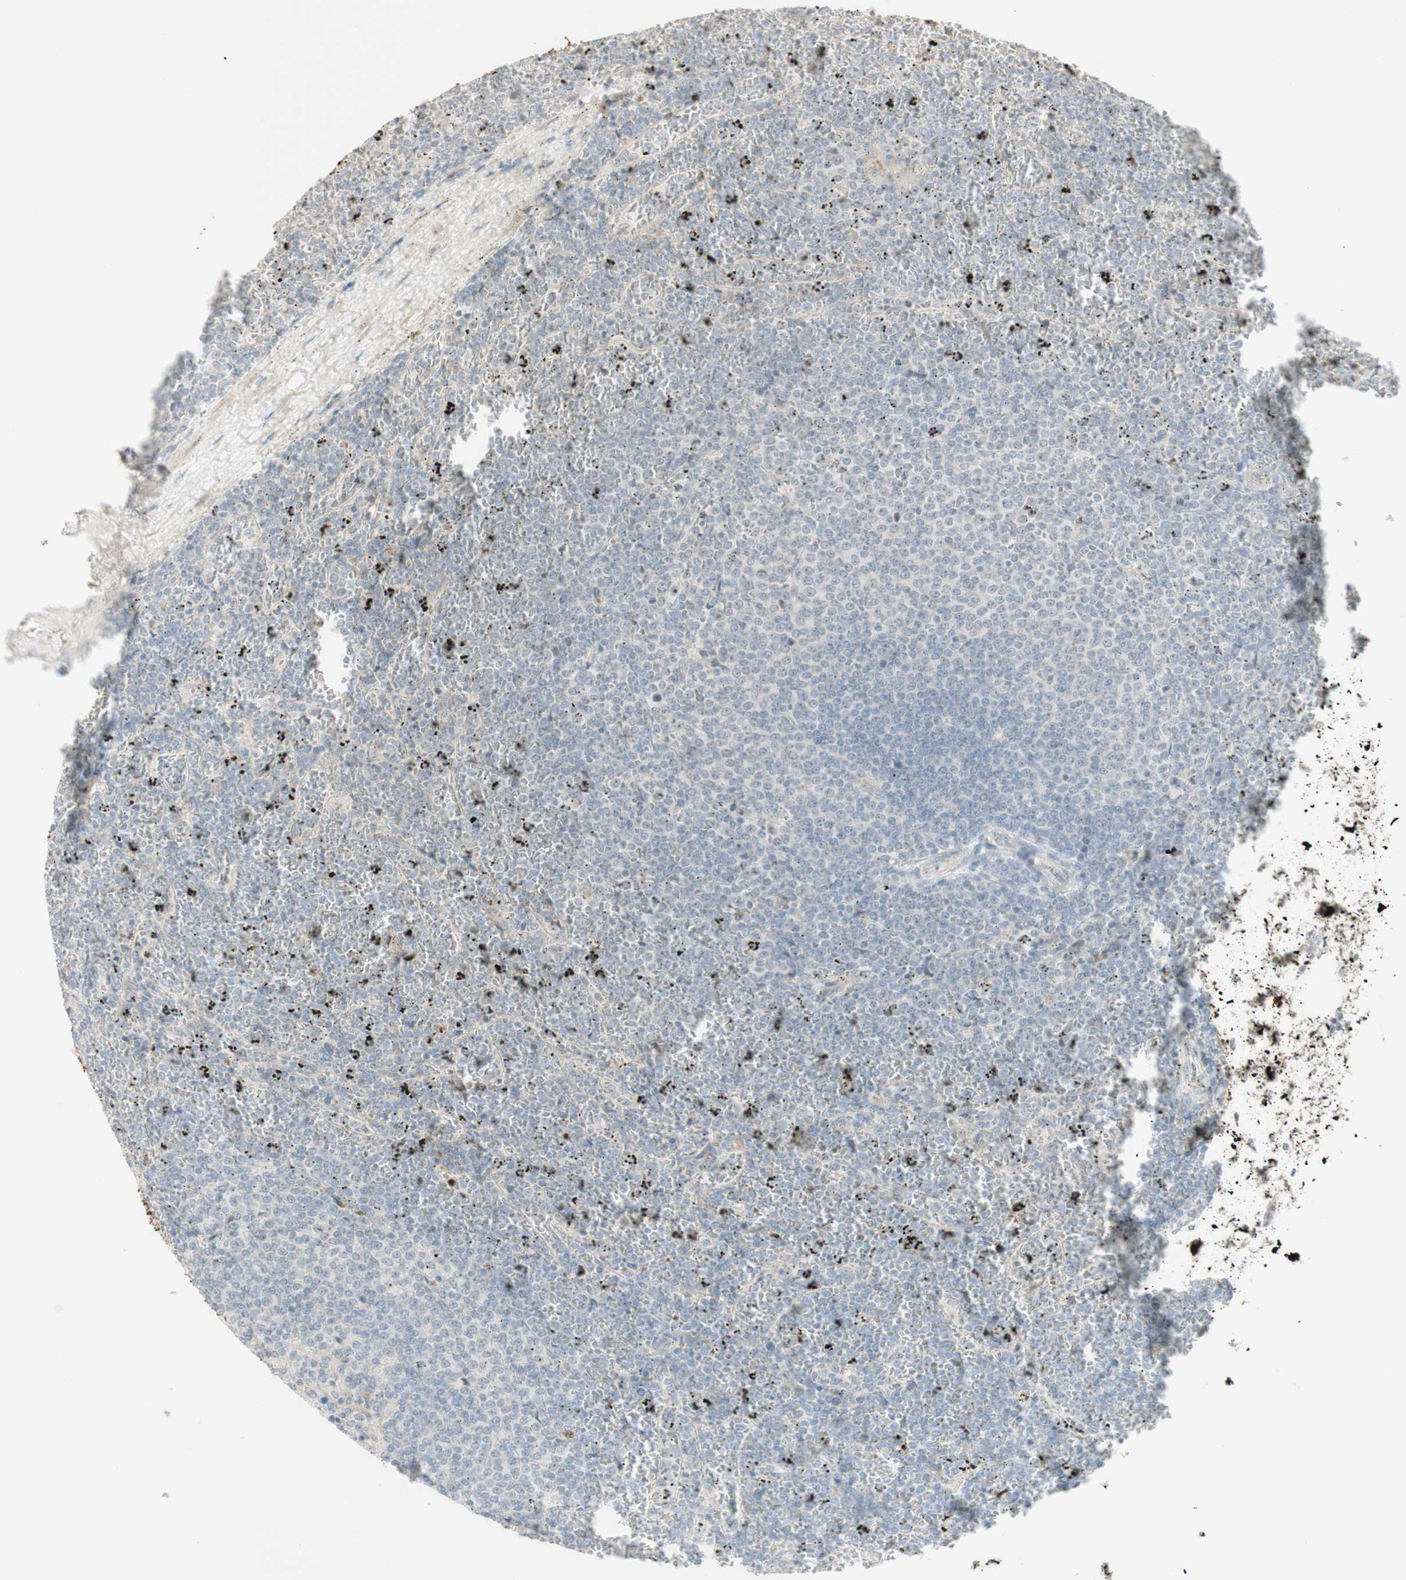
{"staining": {"intensity": "negative", "quantity": "none", "location": "none"}, "tissue": "lymphoma", "cell_type": "Tumor cells", "image_type": "cancer", "snomed": [{"axis": "morphology", "description": "Malignant lymphoma, non-Hodgkin's type, Low grade"}, {"axis": "topography", "description": "Spleen"}], "caption": "This histopathology image is of malignant lymphoma, non-Hodgkin's type (low-grade) stained with immunohistochemistry to label a protein in brown with the nuclei are counter-stained blue. There is no positivity in tumor cells. (DAB immunohistochemistry, high magnification).", "gene": "PLCD4", "patient": {"sex": "female", "age": 77}}